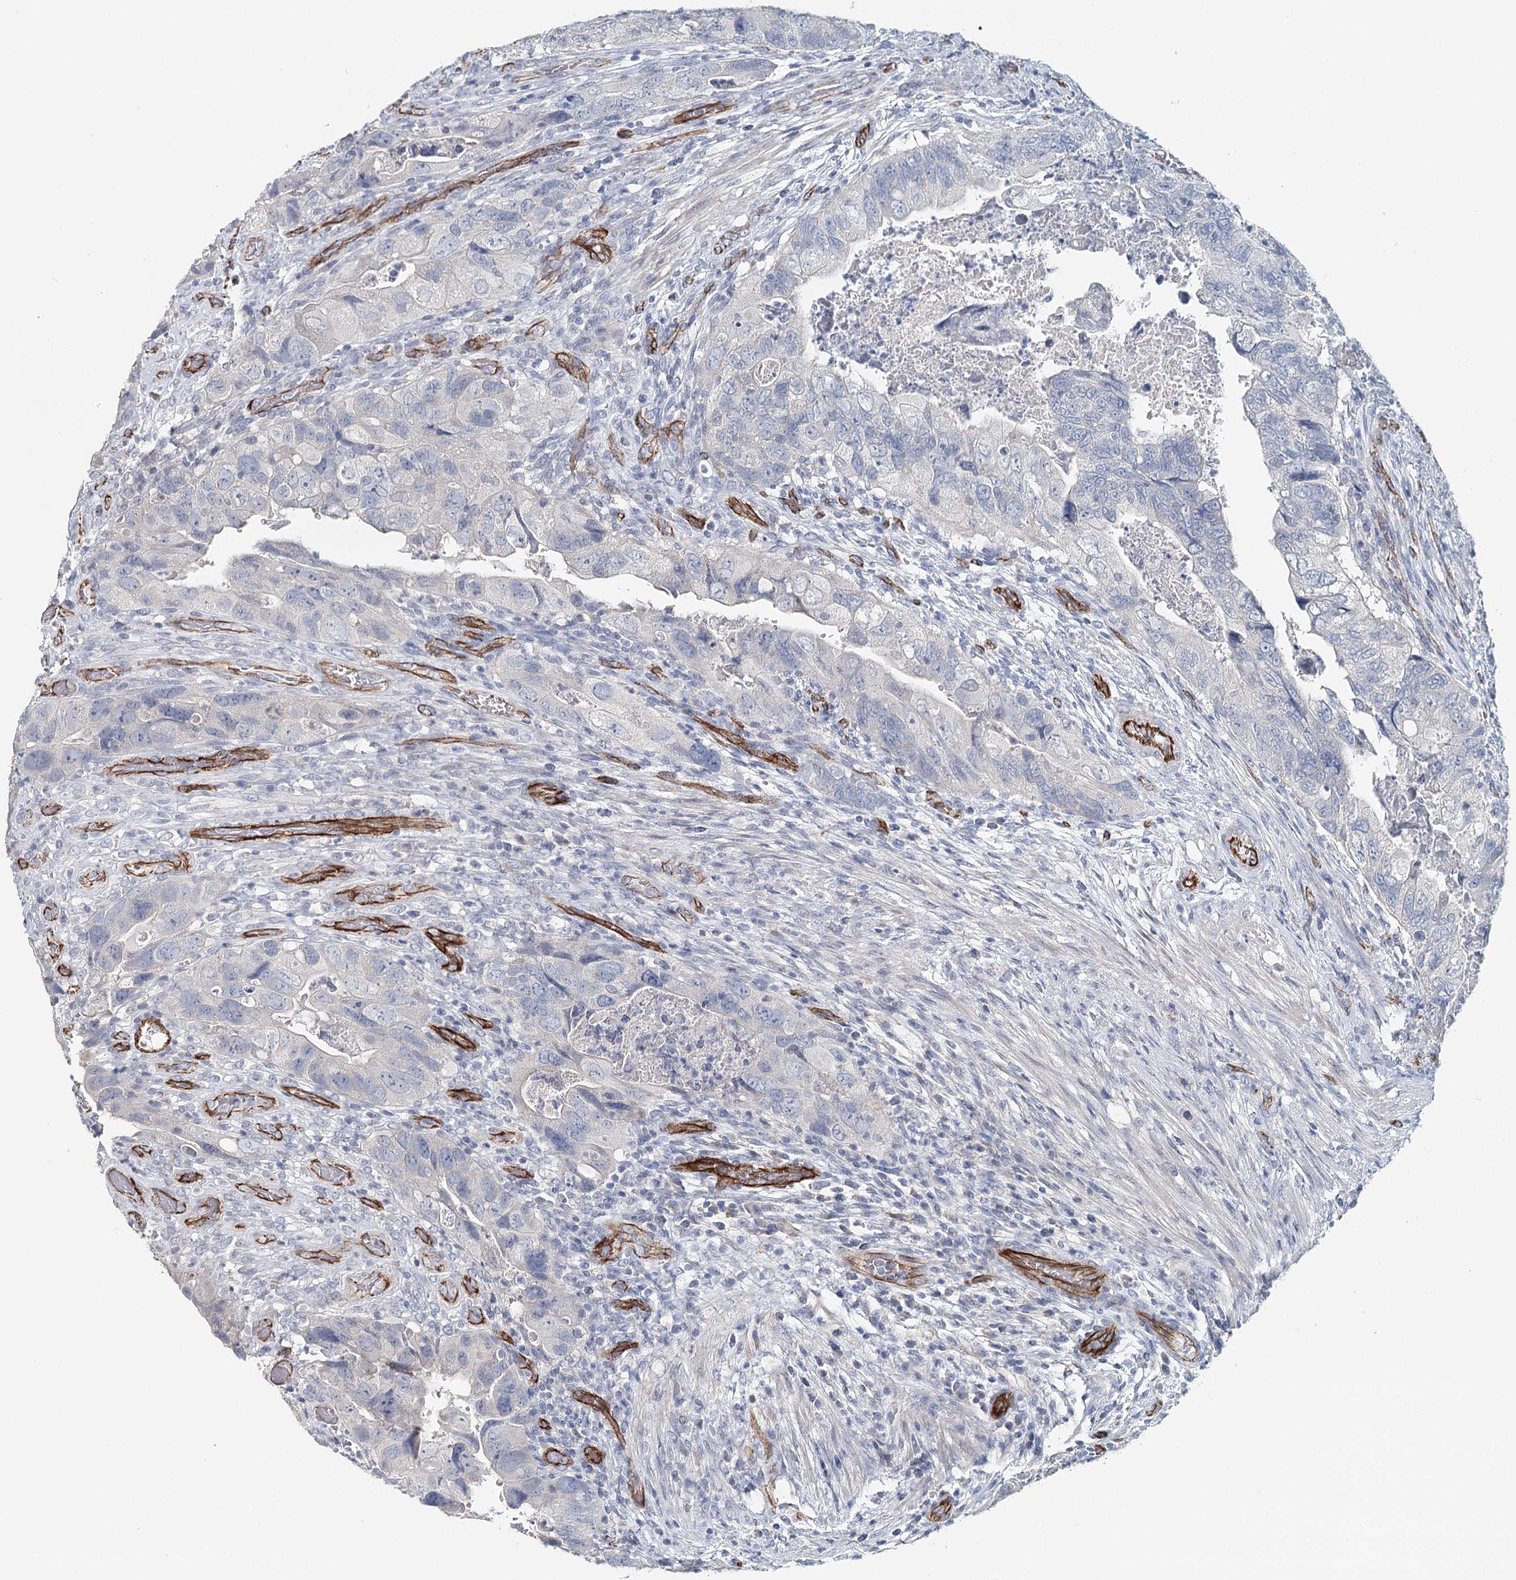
{"staining": {"intensity": "negative", "quantity": "none", "location": "none"}, "tissue": "colorectal cancer", "cell_type": "Tumor cells", "image_type": "cancer", "snomed": [{"axis": "morphology", "description": "Adenocarcinoma, NOS"}, {"axis": "topography", "description": "Rectum"}], "caption": "Photomicrograph shows no significant protein staining in tumor cells of adenocarcinoma (colorectal). (IHC, brightfield microscopy, high magnification).", "gene": "SYNPO", "patient": {"sex": "male", "age": 63}}